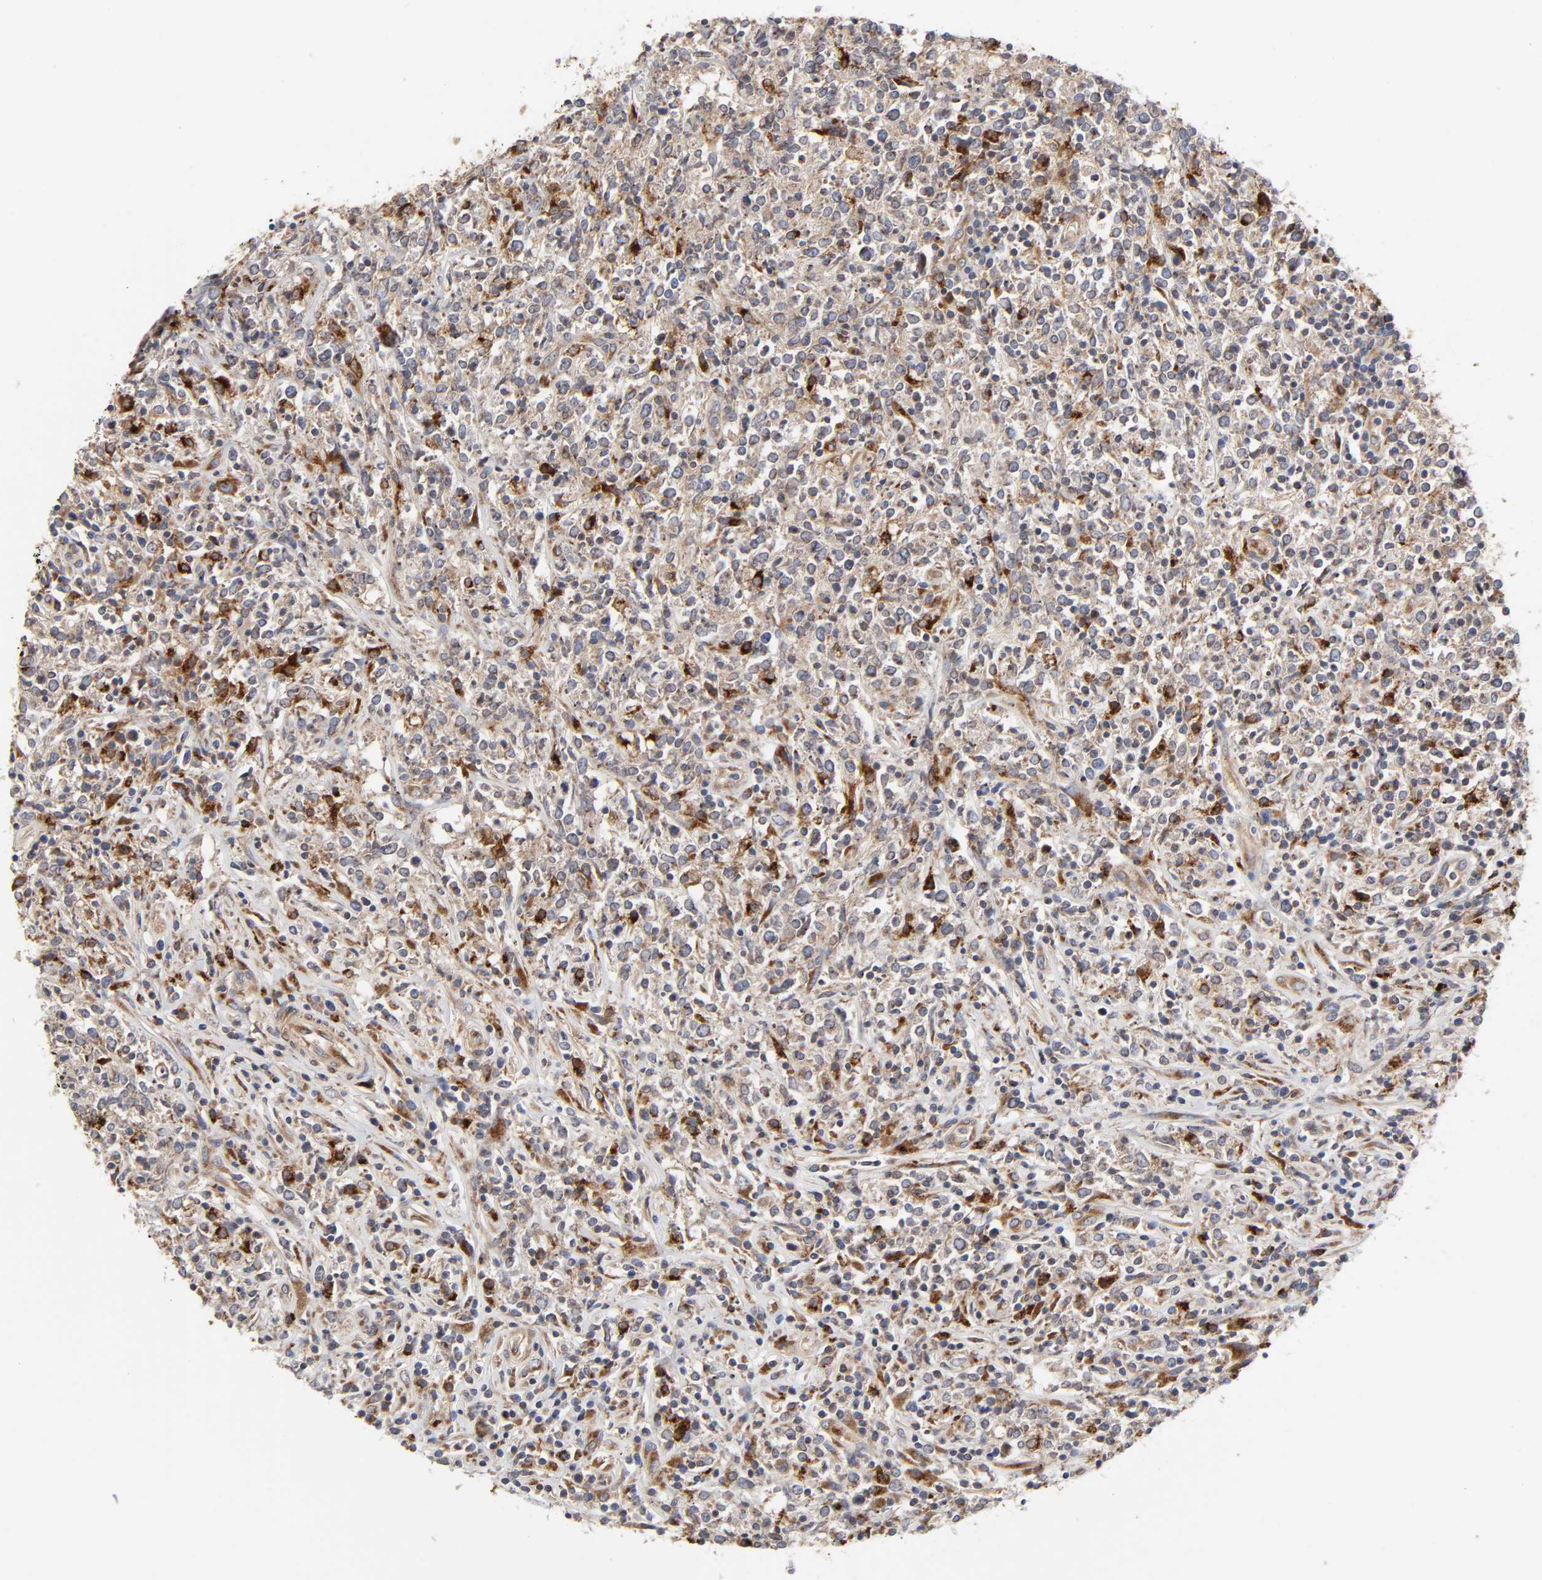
{"staining": {"intensity": "moderate", "quantity": ">75%", "location": "cytoplasmic/membranous"}, "tissue": "lymphoma", "cell_type": "Tumor cells", "image_type": "cancer", "snomed": [{"axis": "morphology", "description": "Malignant lymphoma, non-Hodgkin's type, High grade"}, {"axis": "topography", "description": "Lymph node"}], "caption": "Brown immunohistochemical staining in high-grade malignant lymphoma, non-Hodgkin's type exhibits moderate cytoplasmic/membranous expression in approximately >75% of tumor cells. The staining was performed using DAB to visualize the protein expression in brown, while the nuclei were stained in blue with hematoxylin (Magnification: 20x).", "gene": "GNPTG", "patient": {"sex": "female", "age": 84}}